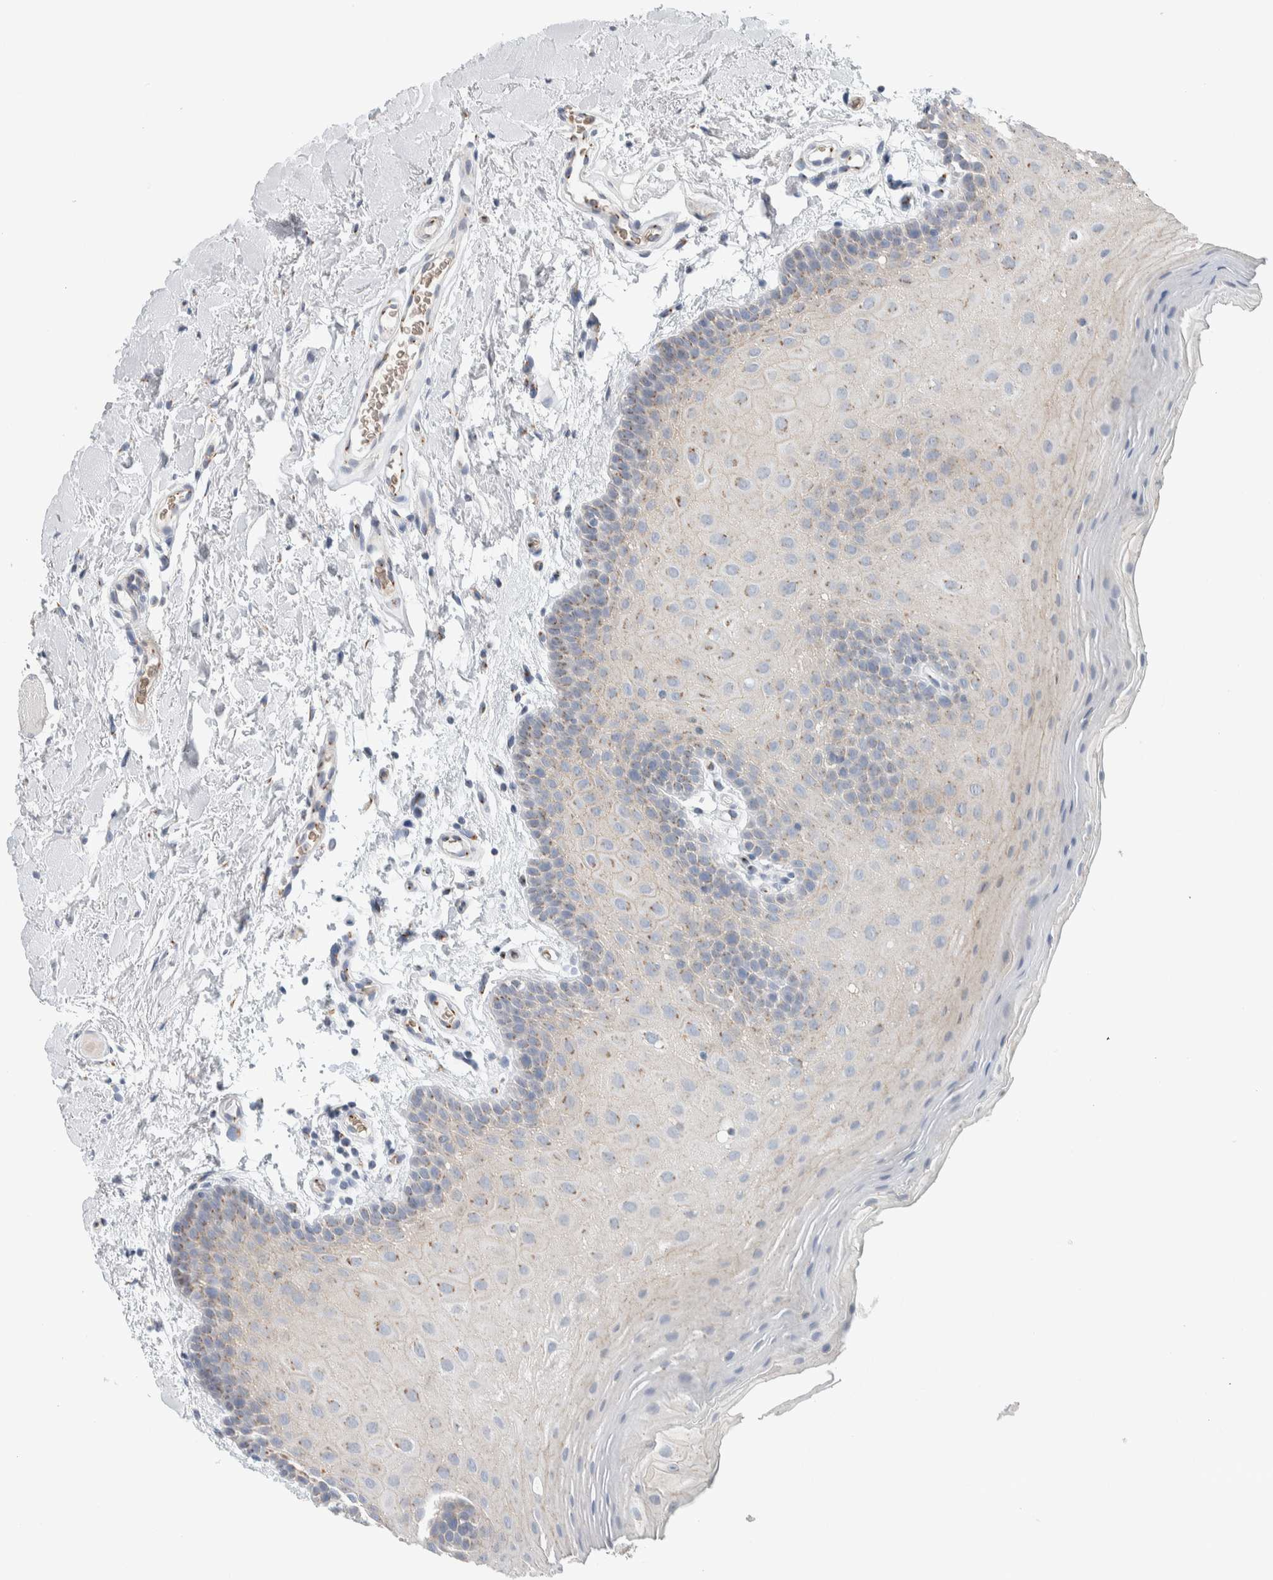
{"staining": {"intensity": "weak", "quantity": "<25%", "location": "cytoplasmic/membranous"}, "tissue": "oral mucosa", "cell_type": "Squamous epithelial cells", "image_type": "normal", "snomed": [{"axis": "morphology", "description": "Normal tissue, NOS"}, {"axis": "topography", "description": "Oral tissue"}], "caption": "The micrograph displays no significant expression in squamous epithelial cells of oral mucosa. The staining was performed using DAB to visualize the protein expression in brown, while the nuclei were stained in blue with hematoxylin (Magnification: 20x).", "gene": "SLC38A10", "patient": {"sex": "male", "age": 62}}